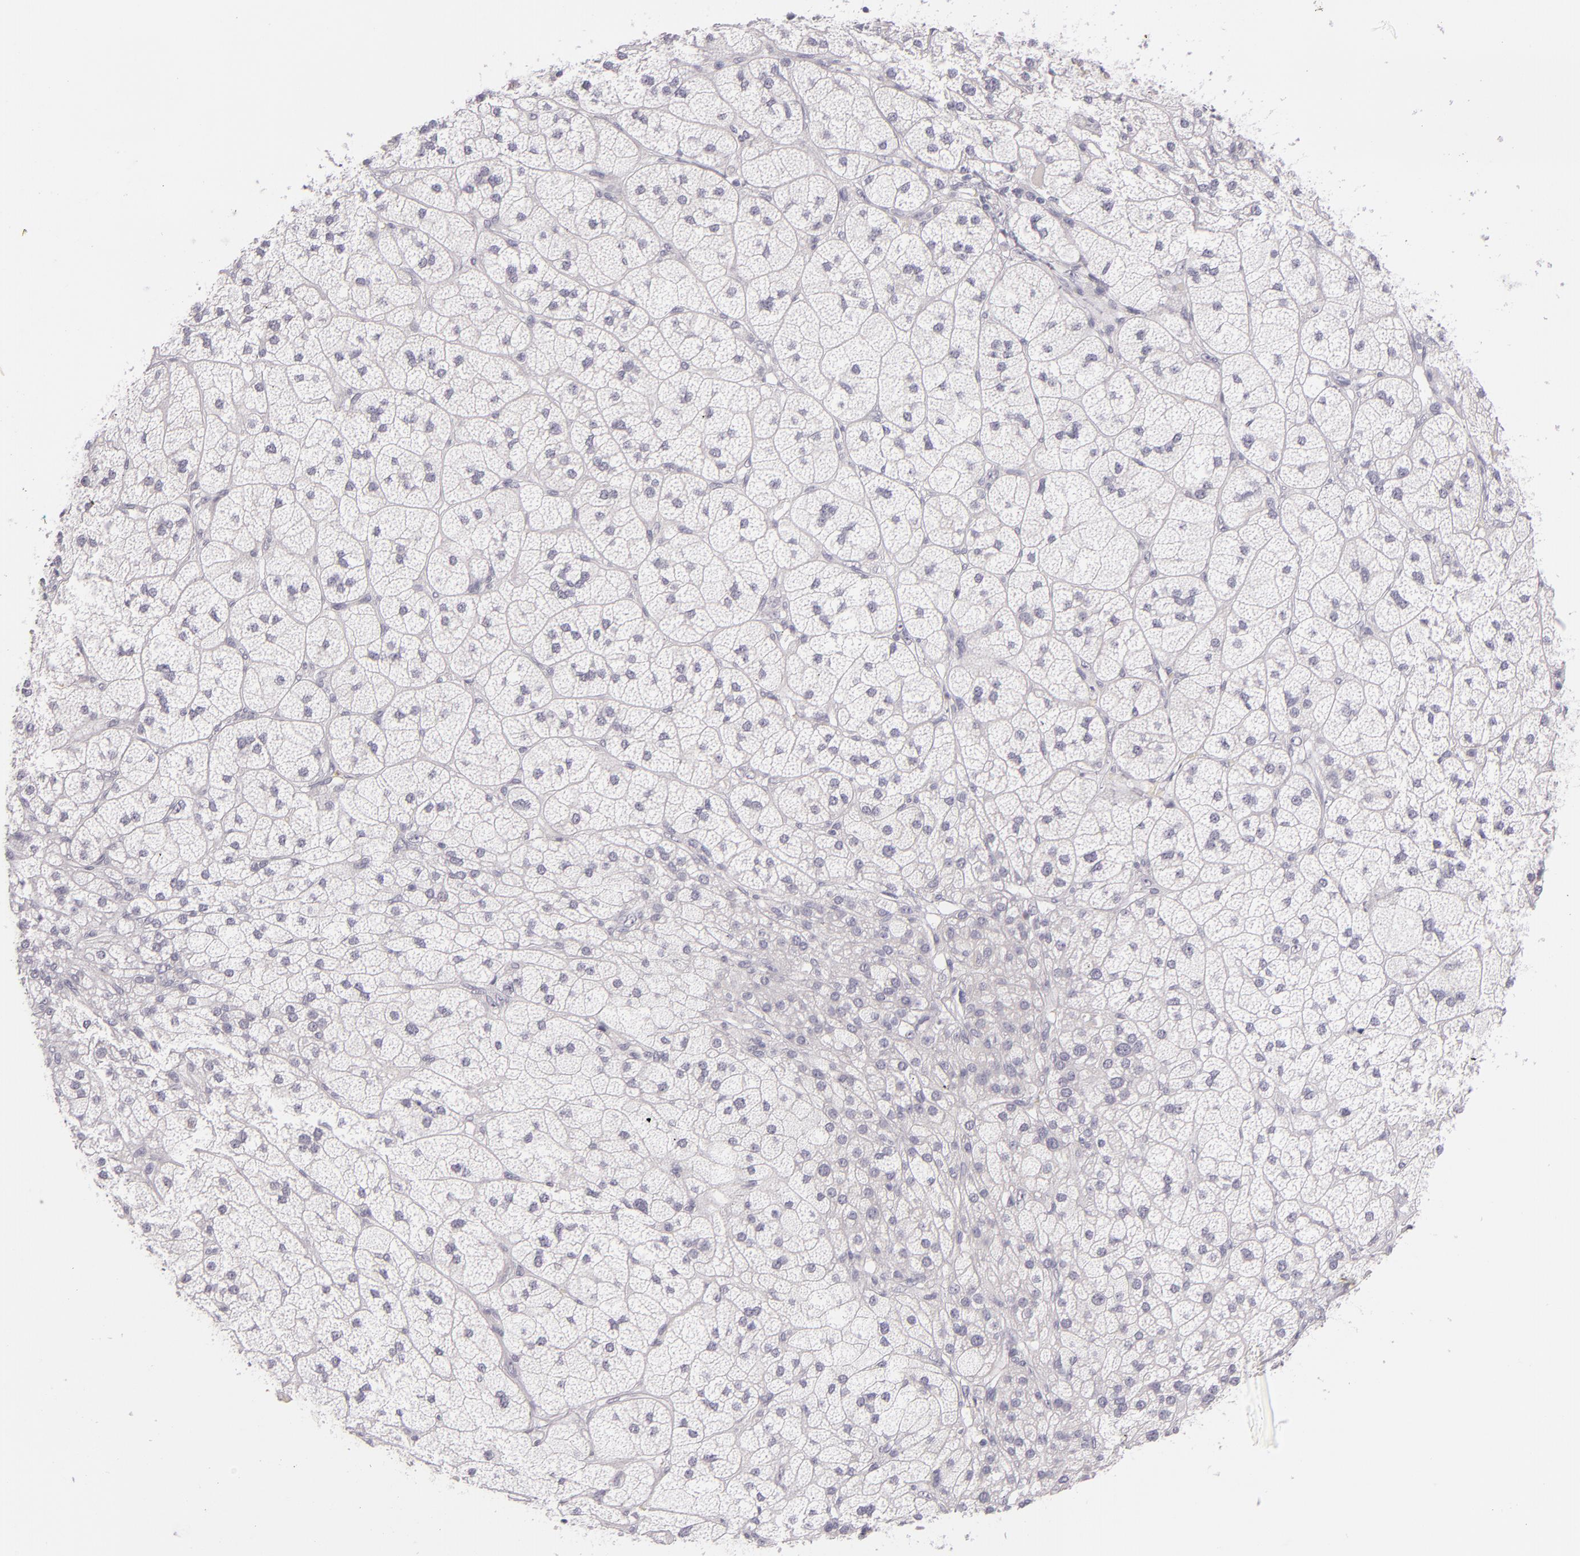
{"staining": {"intensity": "negative", "quantity": "none", "location": "none"}, "tissue": "adrenal gland", "cell_type": "Glandular cells", "image_type": "normal", "snomed": [{"axis": "morphology", "description": "Normal tissue, NOS"}, {"axis": "topography", "description": "Adrenal gland"}], "caption": "This image is of normal adrenal gland stained with immunohistochemistry (IHC) to label a protein in brown with the nuclei are counter-stained blue. There is no staining in glandular cells. (IHC, brightfield microscopy, high magnification).", "gene": "FAM181A", "patient": {"sex": "female", "age": 60}}